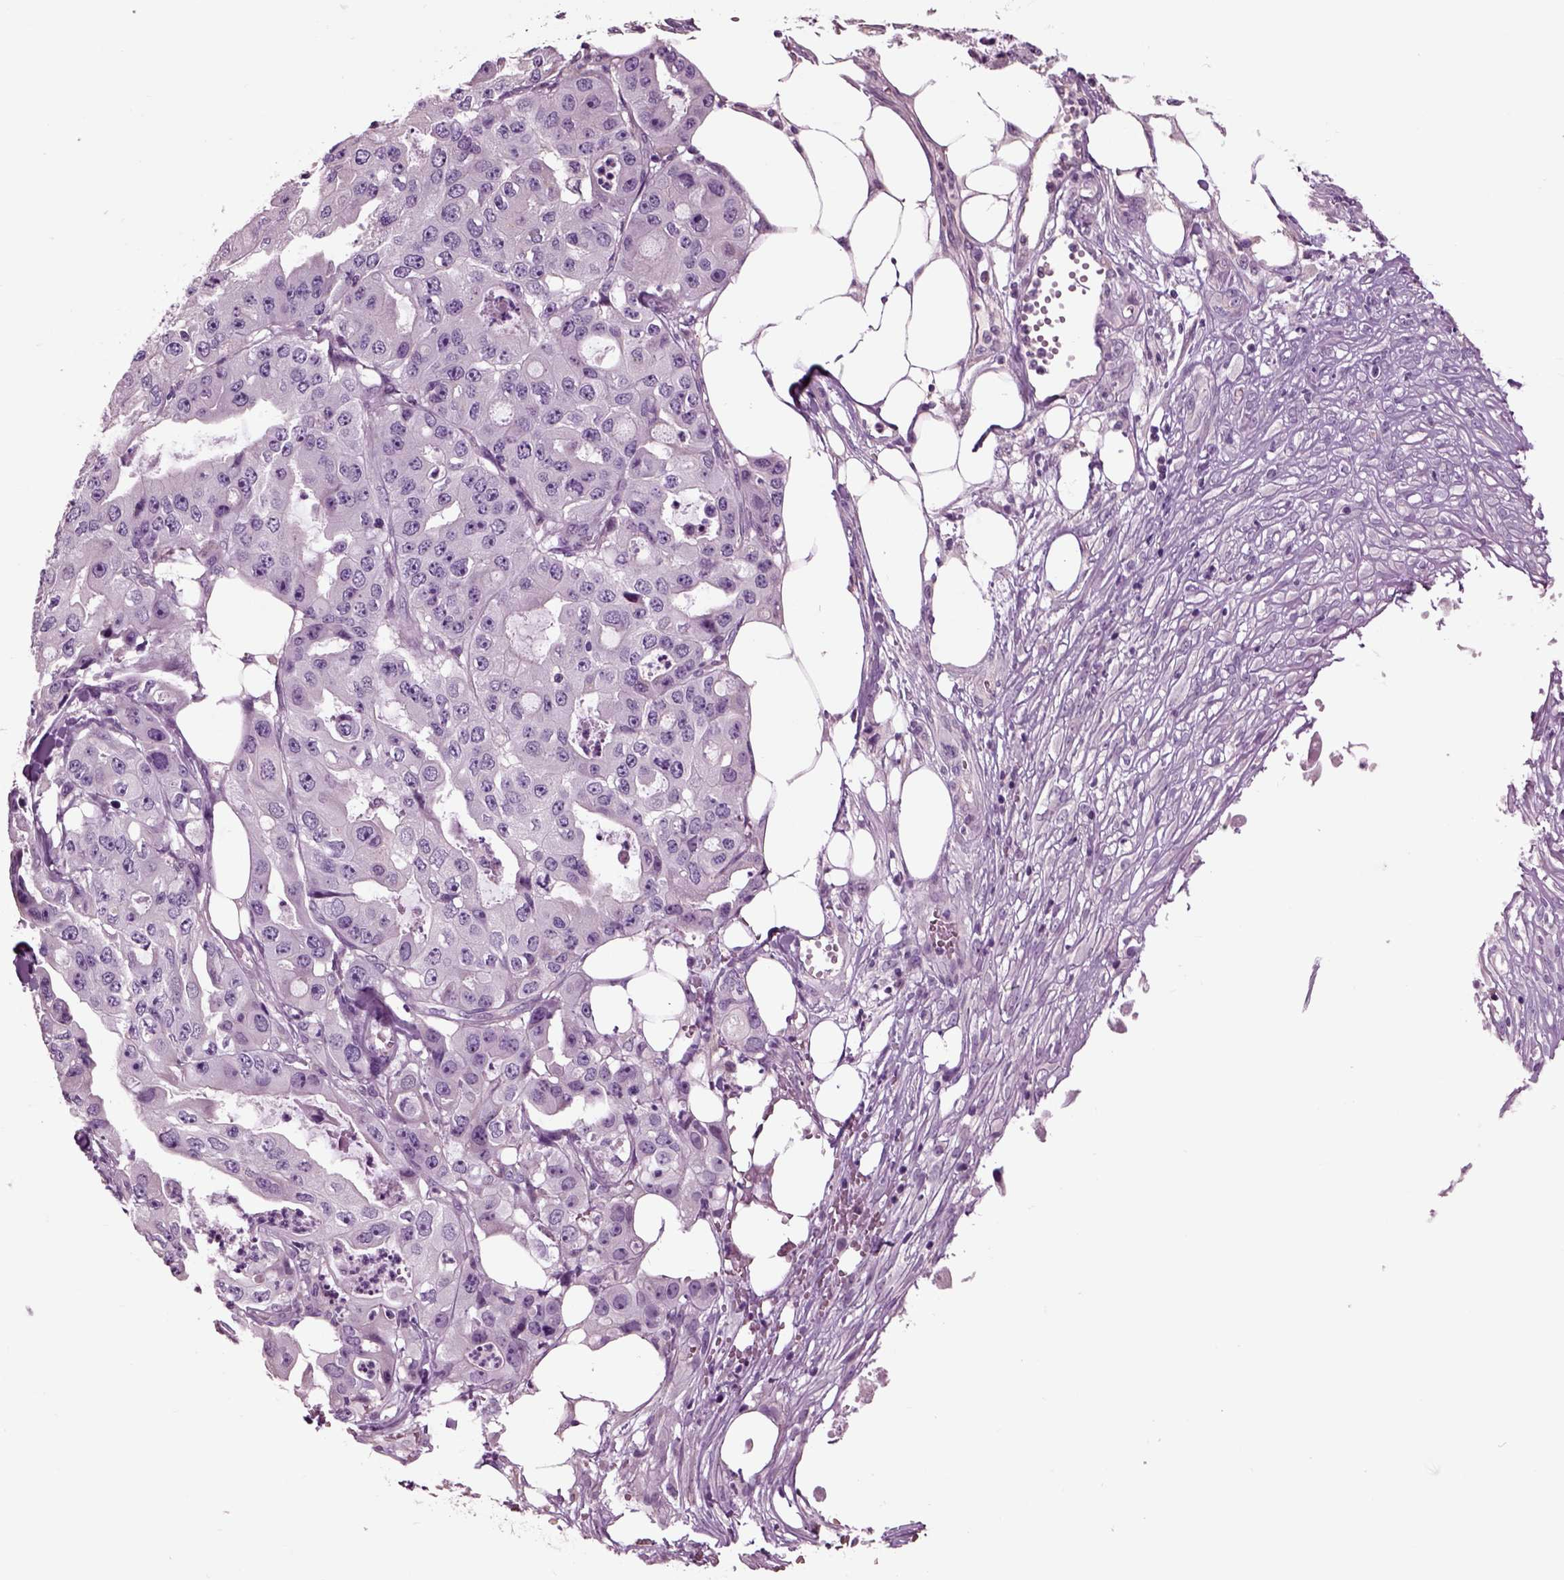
{"staining": {"intensity": "negative", "quantity": "none", "location": "none"}, "tissue": "ovarian cancer", "cell_type": "Tumor cells", "image_type": "cancer", "snomed": [{"axis": "morphology", "description": "Cystadenocarcinoma, serous, NOS"}, {"axis": "topography", "description": "Ovary"}], "caption": "Immunohistochemistry of ovarian cancer (serous cystadenocarcinoma) exhibits no expression in tumor cells.", "gene": "CHGB", "patient": {"sex": "female", "age": 56}}